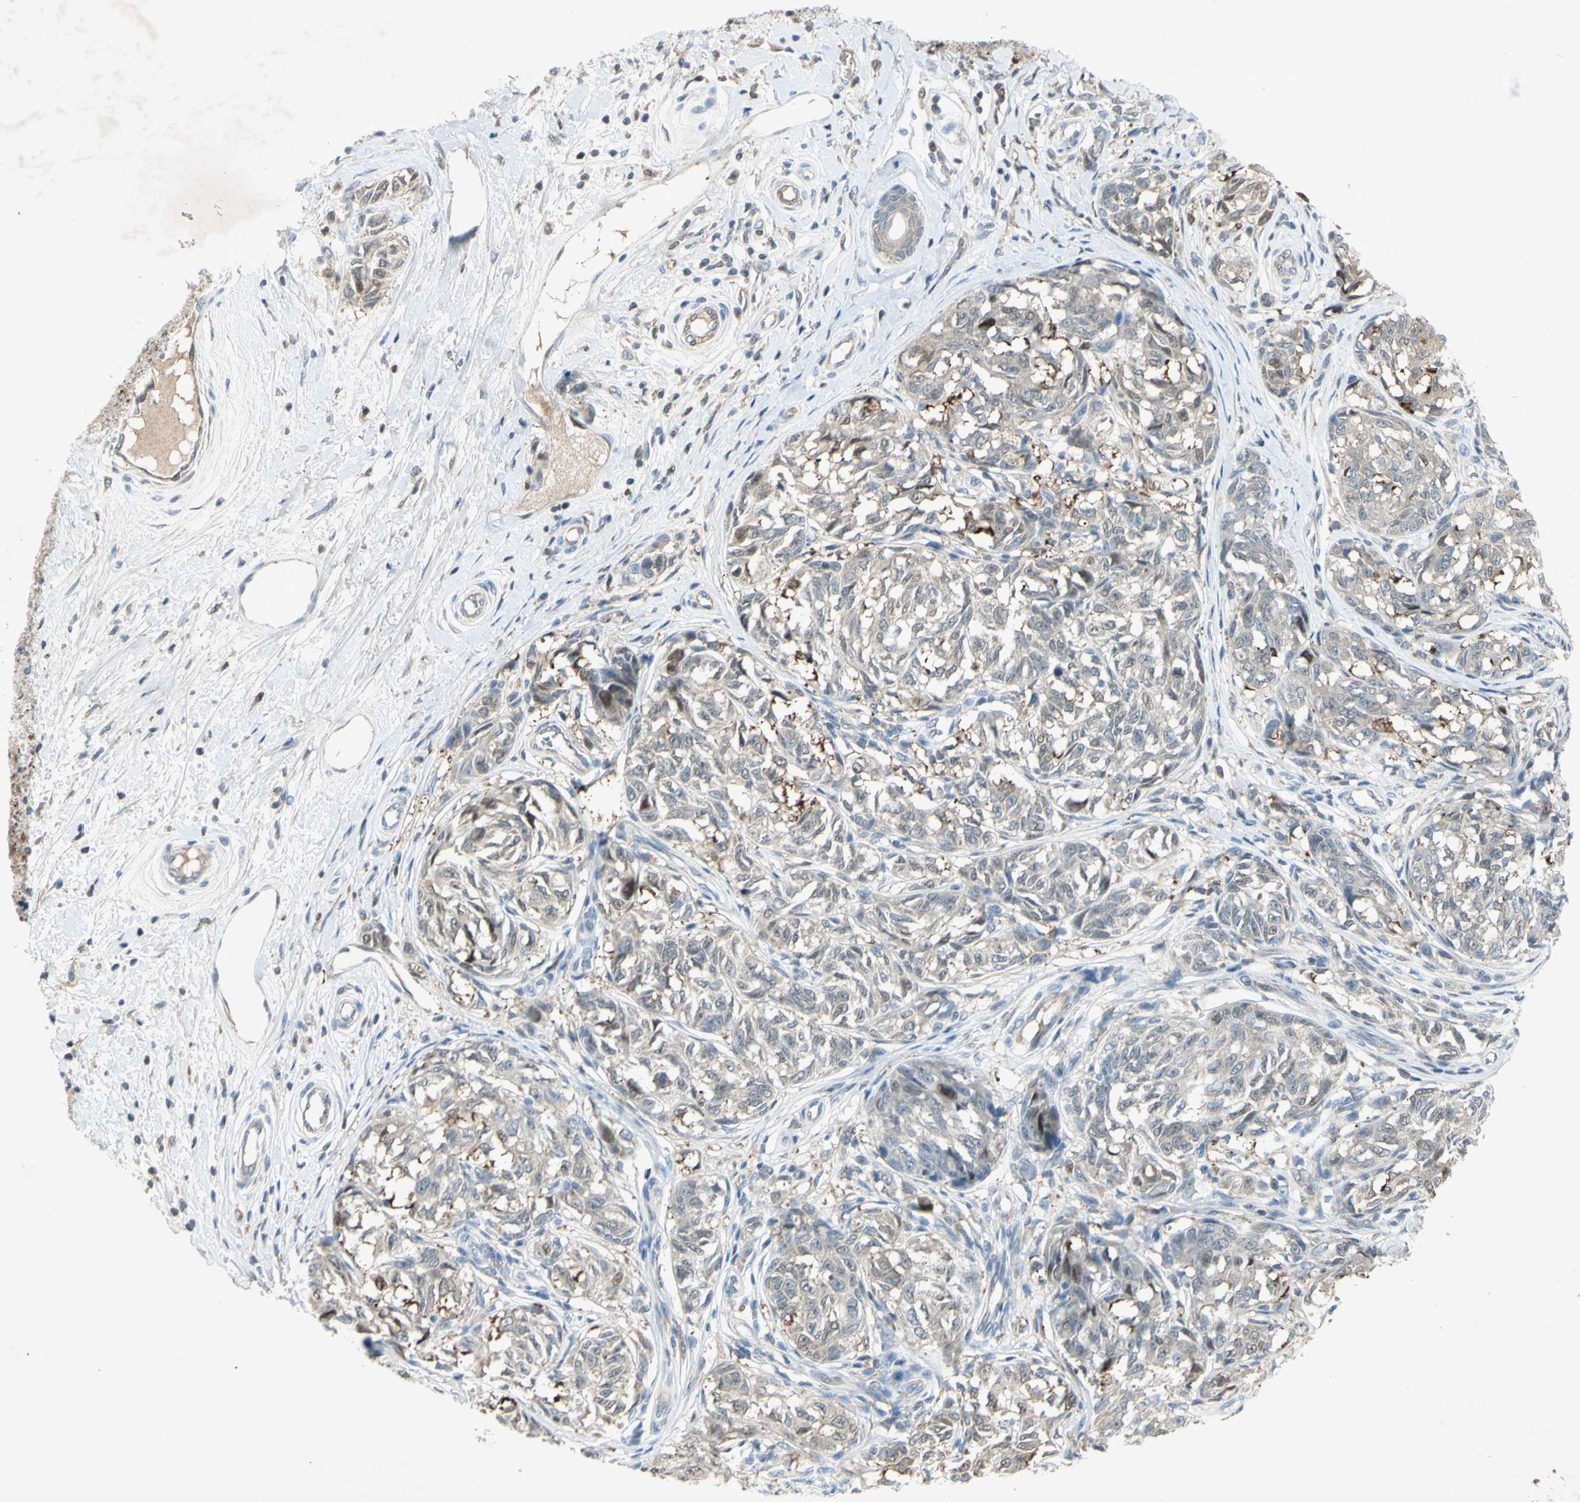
{"staining": {"intensity": "weak", "quantity": "25%-75%", "location": "cytoplasmic/membranous"}, "tissue": "melanoma", "cell_type": "Tumor cells", "image_type": "cancer", "snomed": [{"axis": "morphology", "description": "Malignant melanoma, NOS"}, {"axis": "topography", "description": "Skin"}], "caption": "Tumor cells reveal low levels of weak cytoplasmic/membranous expression in approximately 25%-75% of cells in human melanoma.", "gene": "C1orf159", "patient": {"sex": "female", "age": 64}}